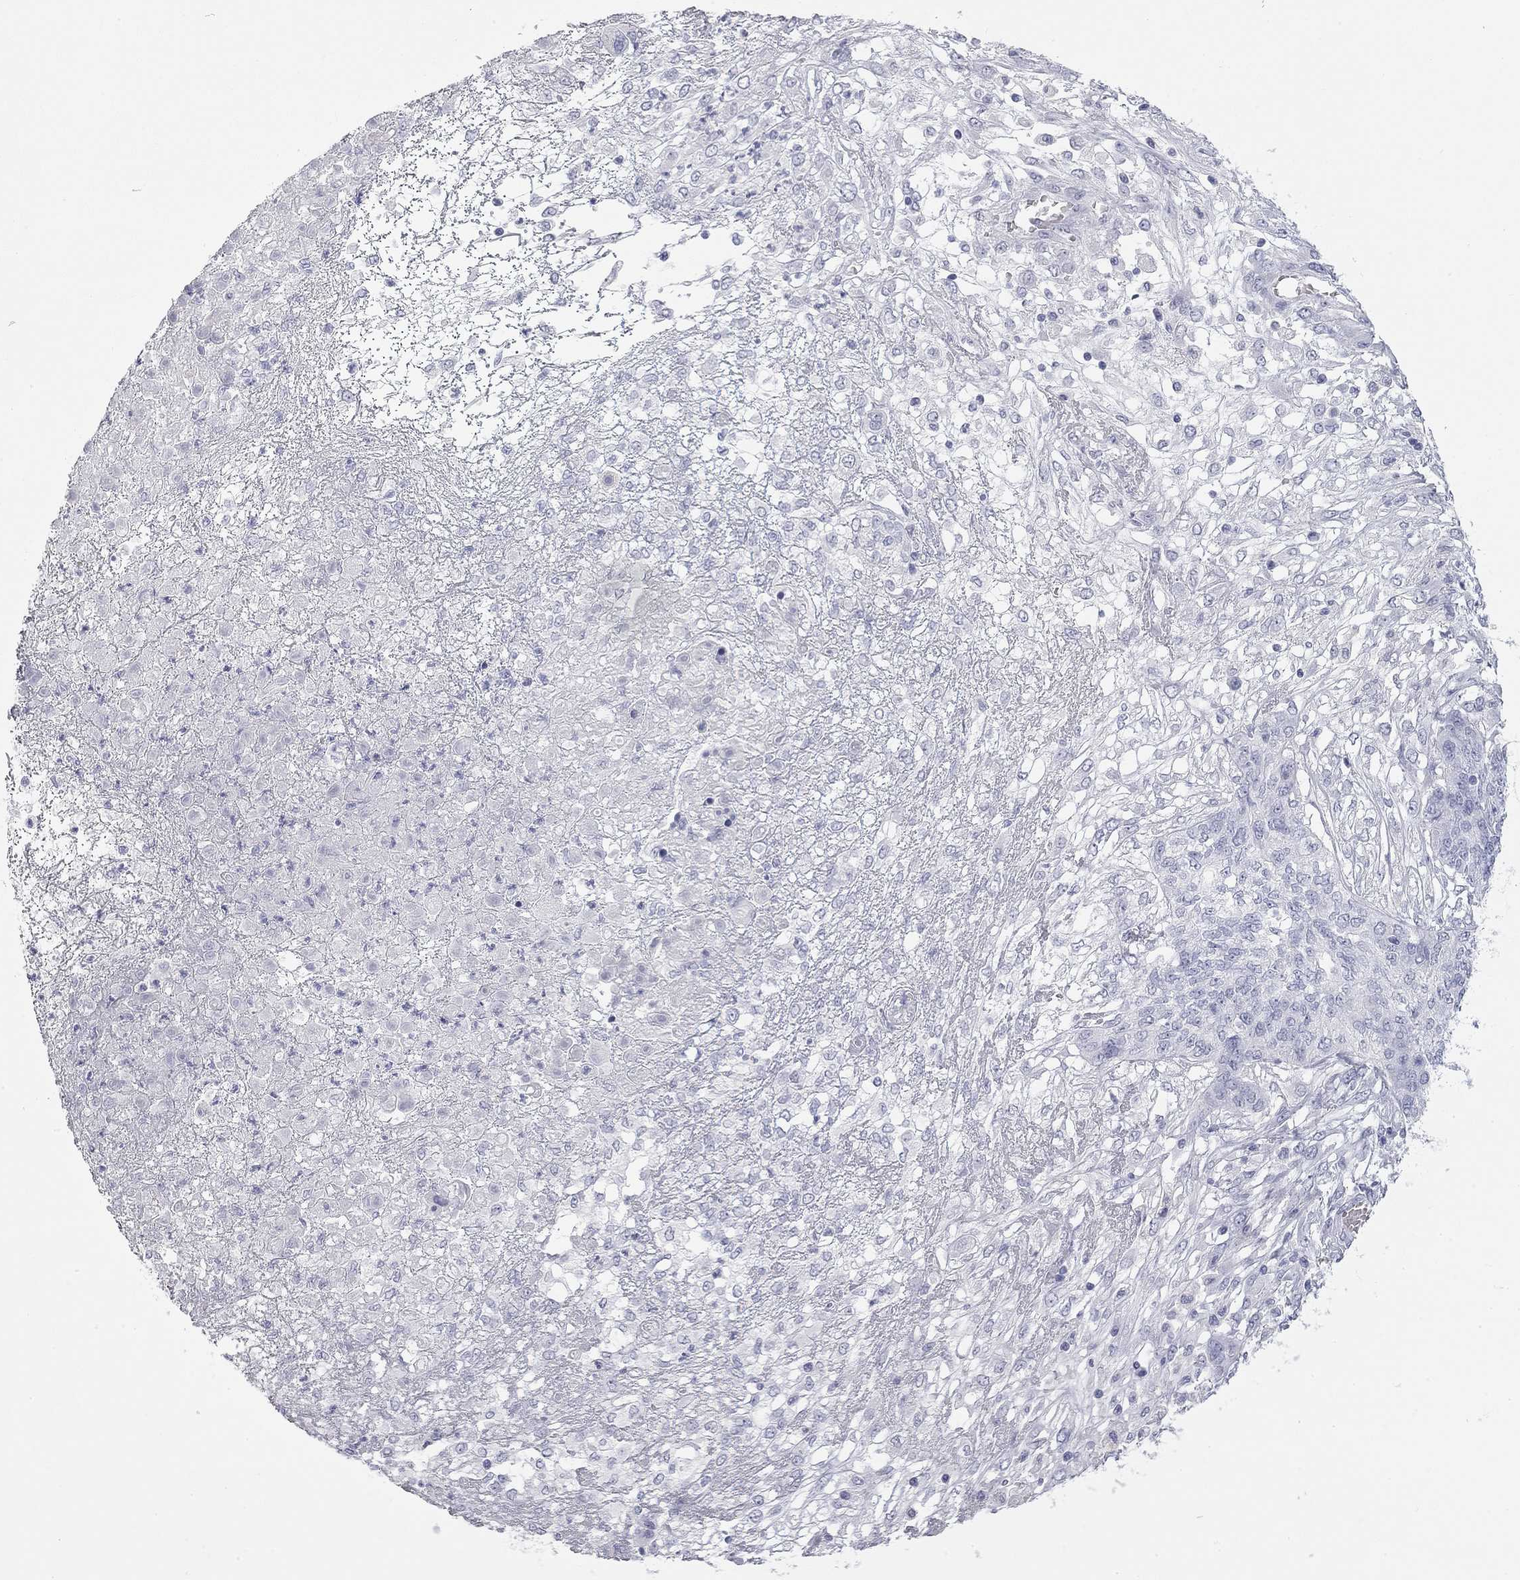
{"staining": {"intensity": "negative", "quantity": "none", "location": "none"}, "tissue": "ovarian cancer", "cell_type": "Tumor cells", "image_type": "cancer", "snomed": [{"axis": "morphology", "description": "Cystadenocarcinoma, serous, NOS"}, {"axis": "topography", "description": "Ovary"}], "caption": "Immunohistochemistry (IHC) of human ovarian cancer (serous cystadenocarcinoma) displays no expression in tumor cells.", "gene": "AK8", "patient": {"sex": "female", "age": 67}}